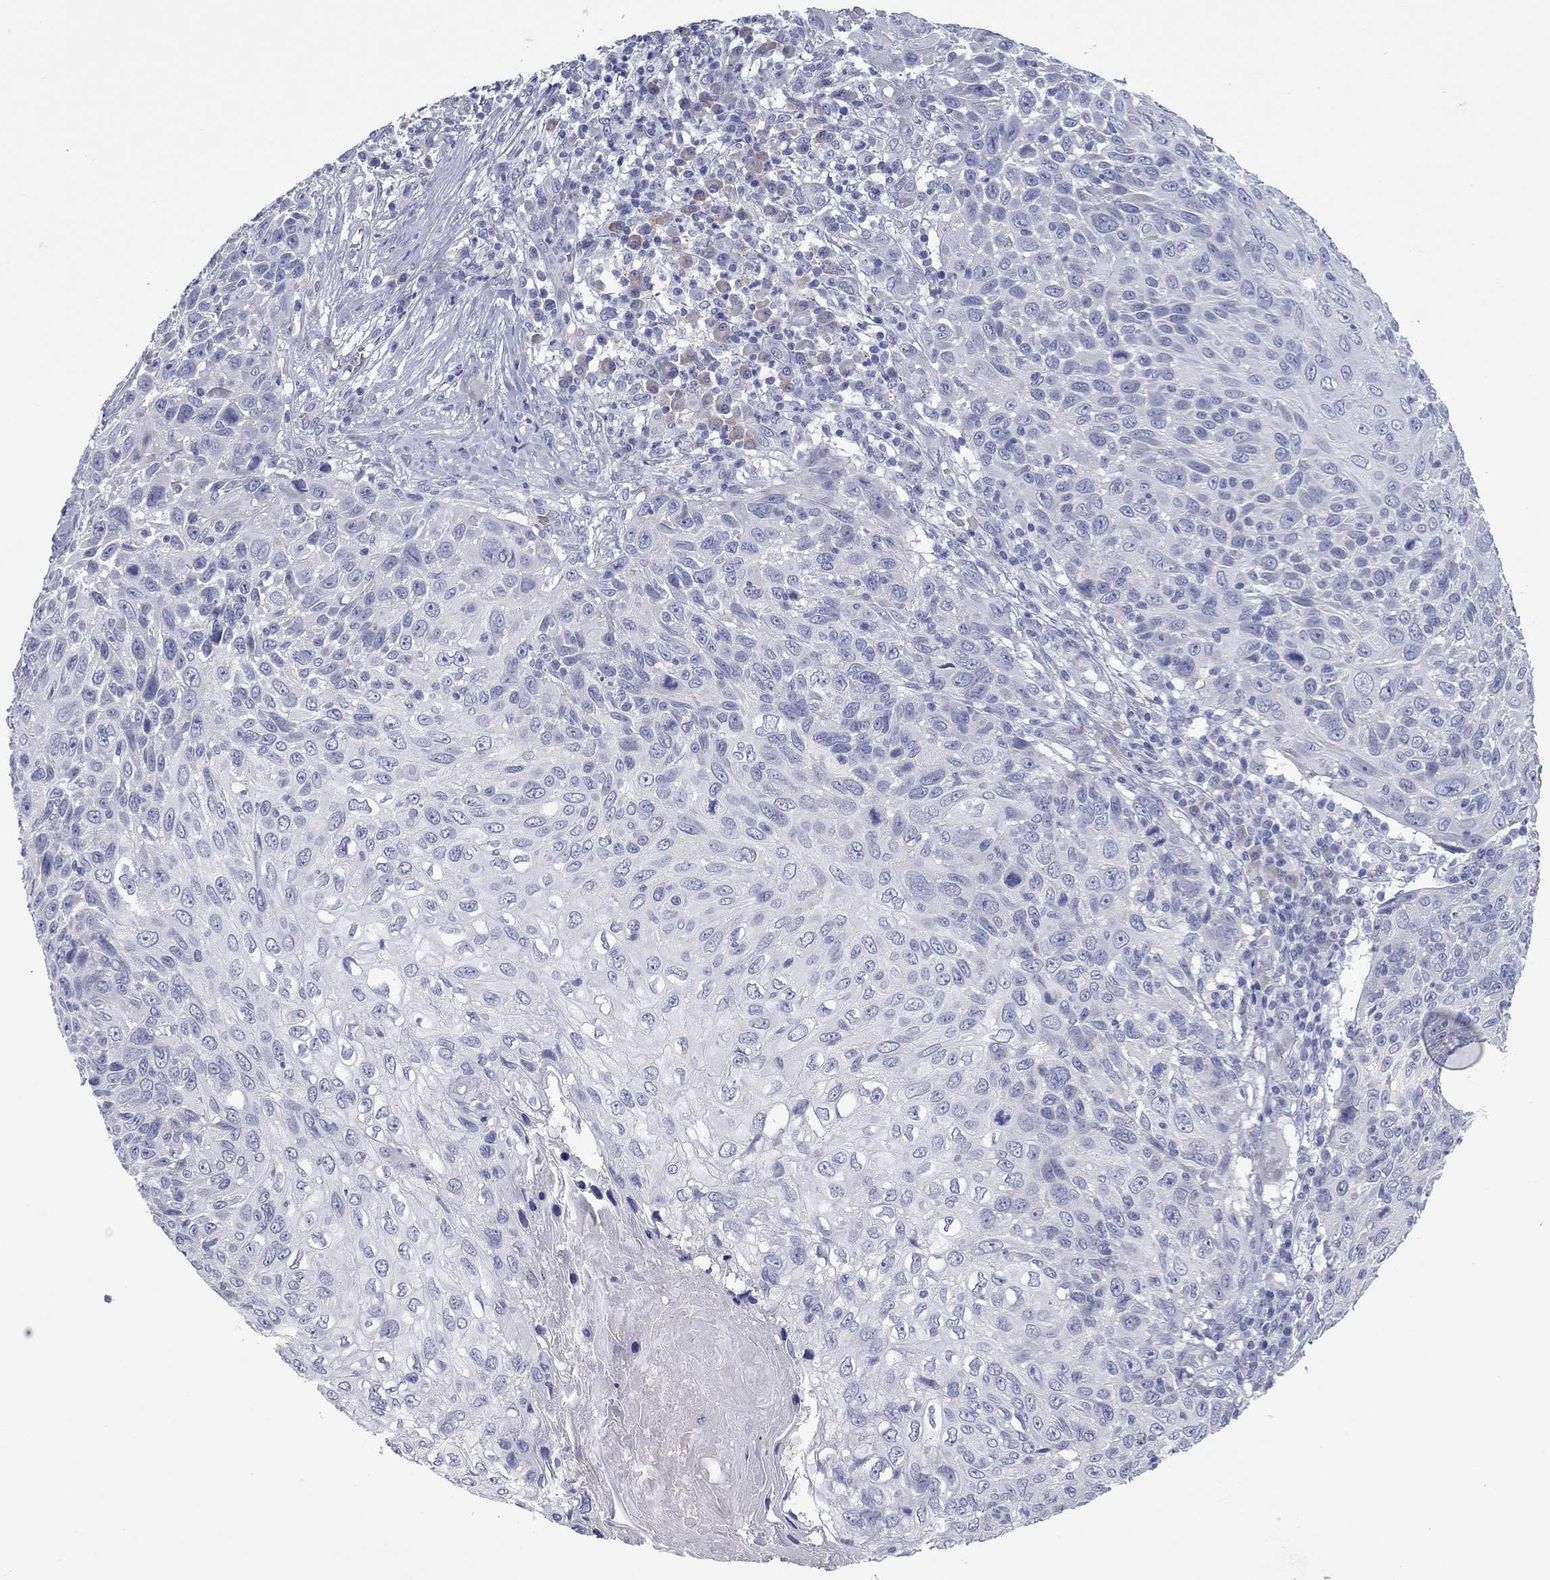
{"staining": {"intensity": "negative", "quantity": "none", "location": "none"}, "tissue": "skin cancer", "cell_type": "Tumor cells", "image_type": "cancer", "snomed": [{"axis": "morphology", "description": "Squamous cell carcinoma, NOS"}, {"axis": "topography", "description": "Skin"}], "caption": "High magnification brightfield microscopy of skin cancer (squamous cell carcinoma) stained with DAB (3,3'-diaminobenzidine) (brown) and counterstained with hematoxylin (blue): tumor cells show no significant positivity.", "gene": "UNC119B", "patient": {"sex": "male", "age": 92}}